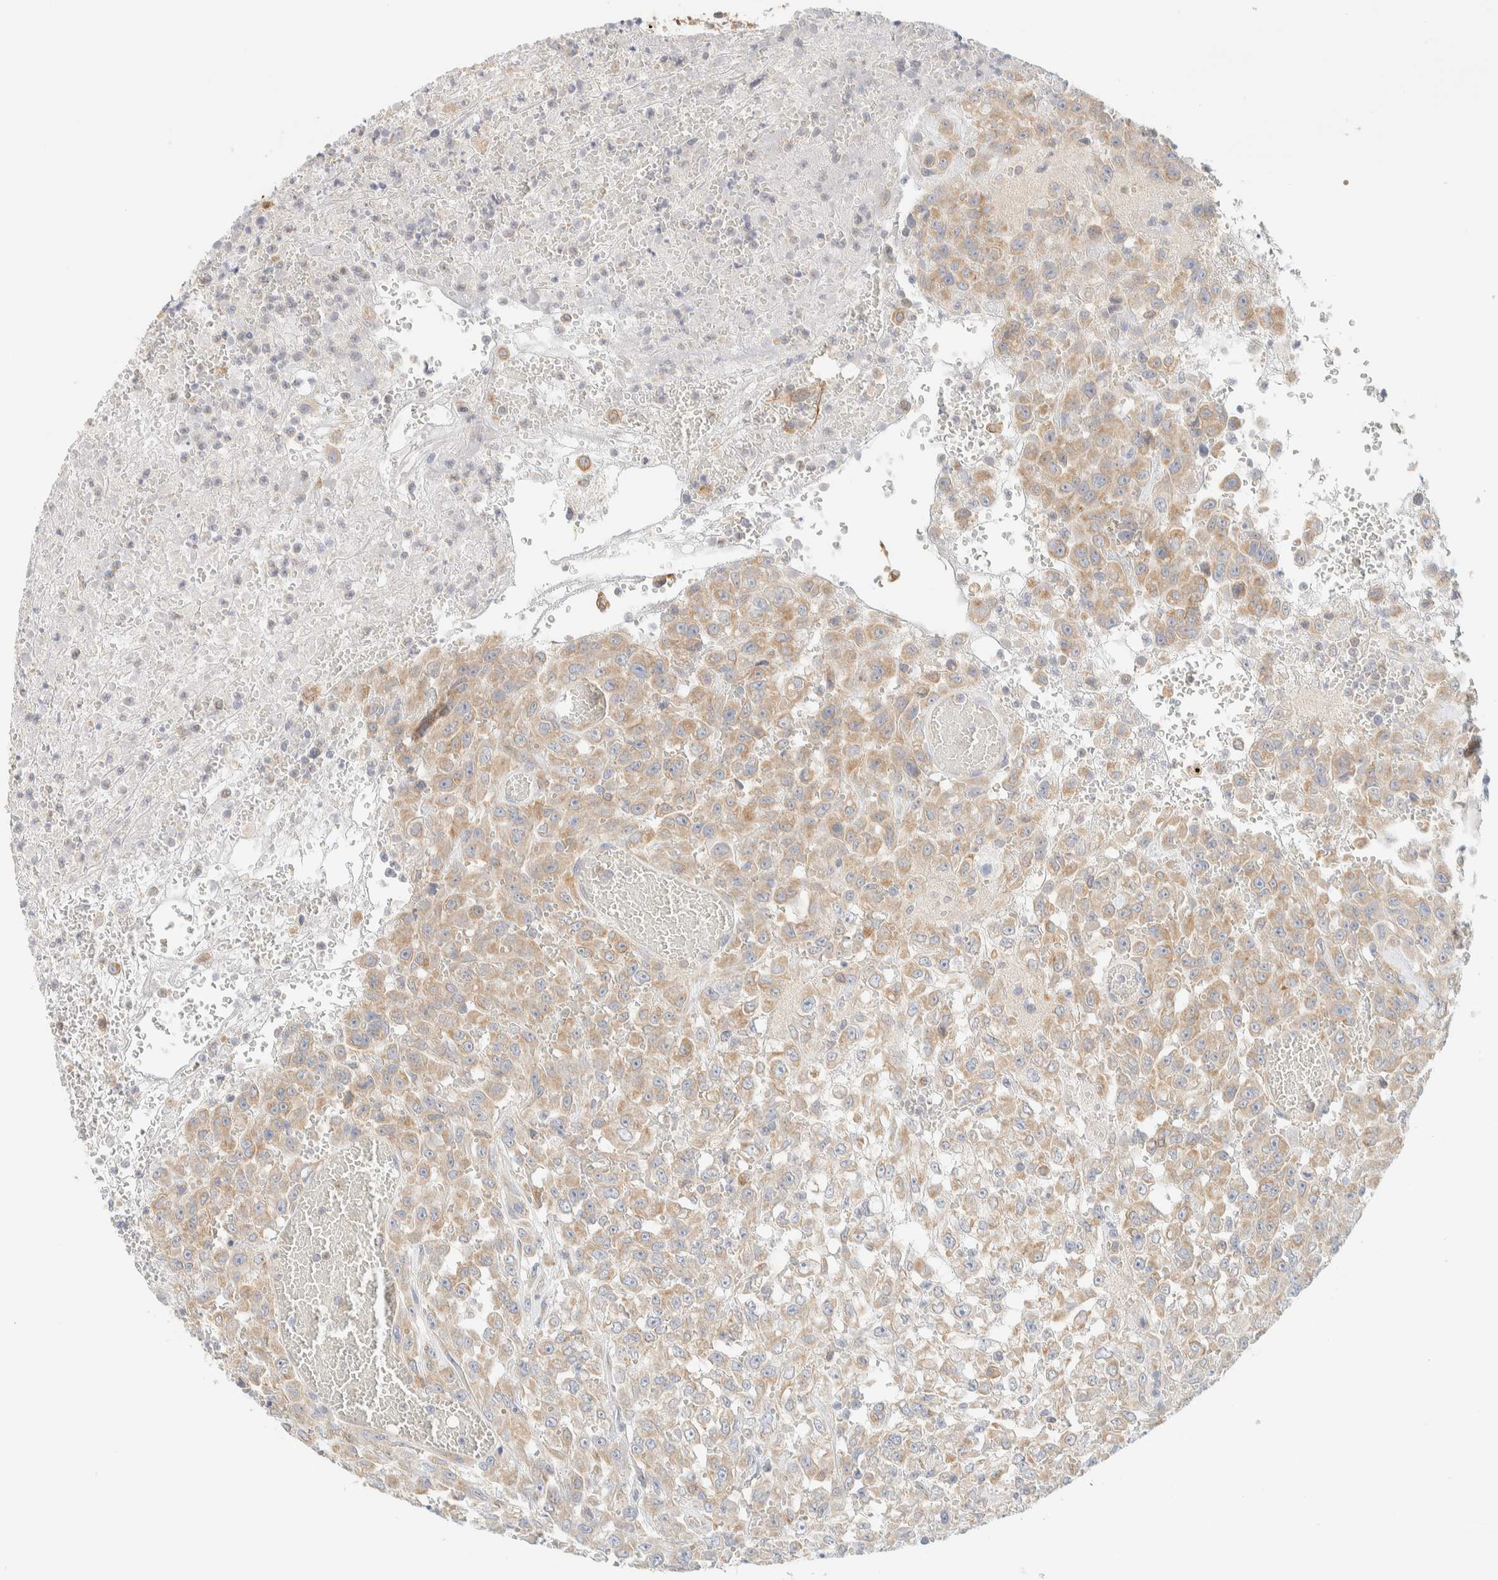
{"staining": {"intensity": "weak", "quantity": ">75%", "location": "cytoplasmic/membranous"}, "tissue": "urothelial cancer", "cell_type": "Tumor cells", "image_type": "cancer", "snomed": [{"axis": "morphology", "description": "Urothelial carcinoma, High grade"}, {"axis": "topography", "description": "Urinary bladder"}], "caption": "Weak cytoplasmic/membranous expression for a protein is seen in approximately >75% of tumor cells of urothelial cancer using IHC.", "gene": "NT5C", "patient": {"sex": "male", "age": 46}}